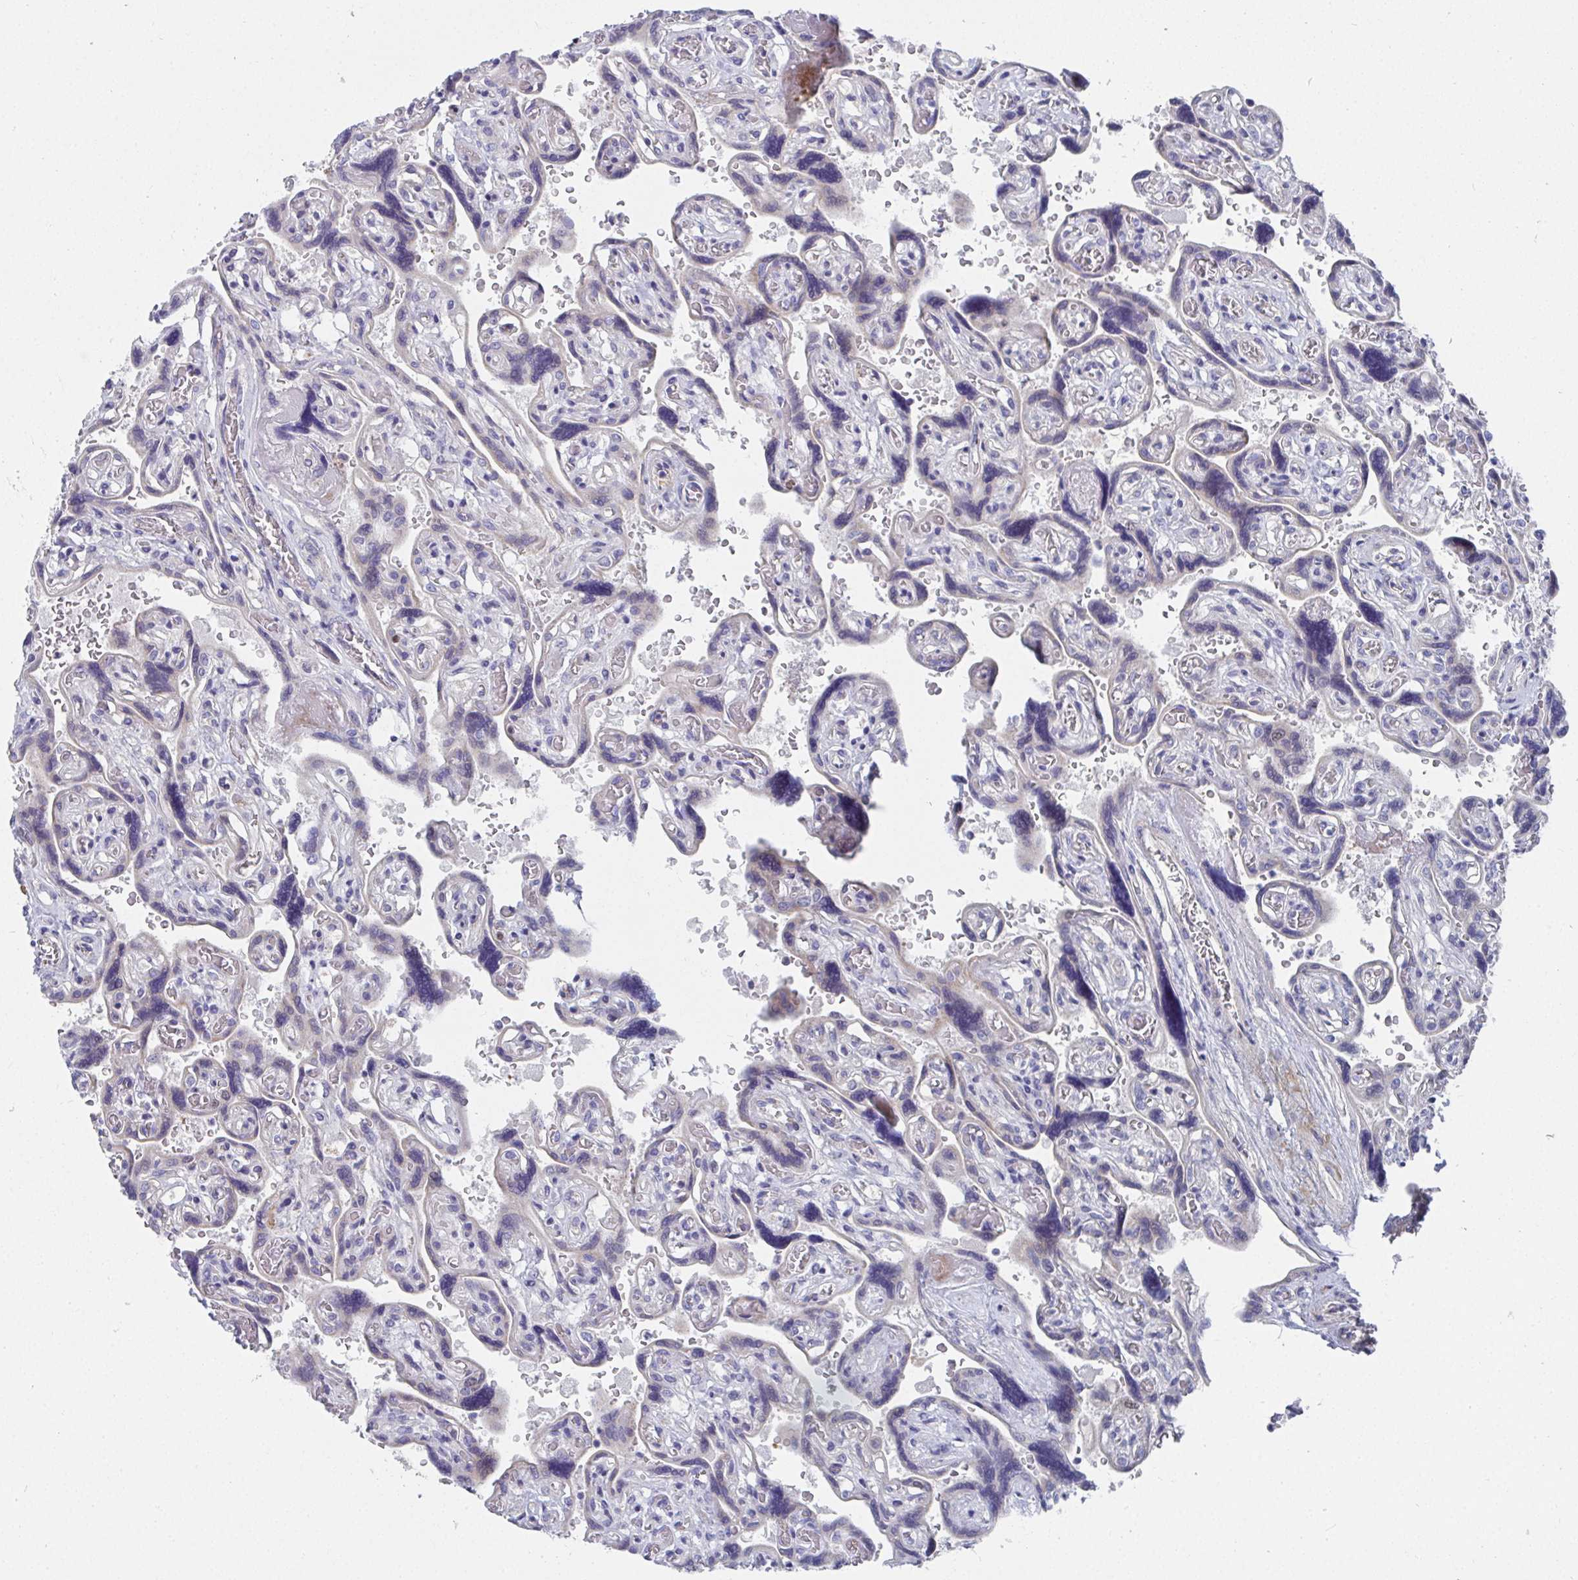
{"staining": {"intensity": "negative", "quantity": "none", "location": "none"}, "tissue": "placenta", "cell_type": "Decidual cells", "image_type": "normal", "snomed": [{"axis": "morphology", "description": "Normal tissue, NOS"}, {"axis": "topography", "description": "Placenta"}], "caption": "This is an immunohistochemistry histopathology image of benign human placenta. There is no staining in decidual cells.", "gene": "ATP5F1C", "patient": {"sex": "female", "age": 32}}